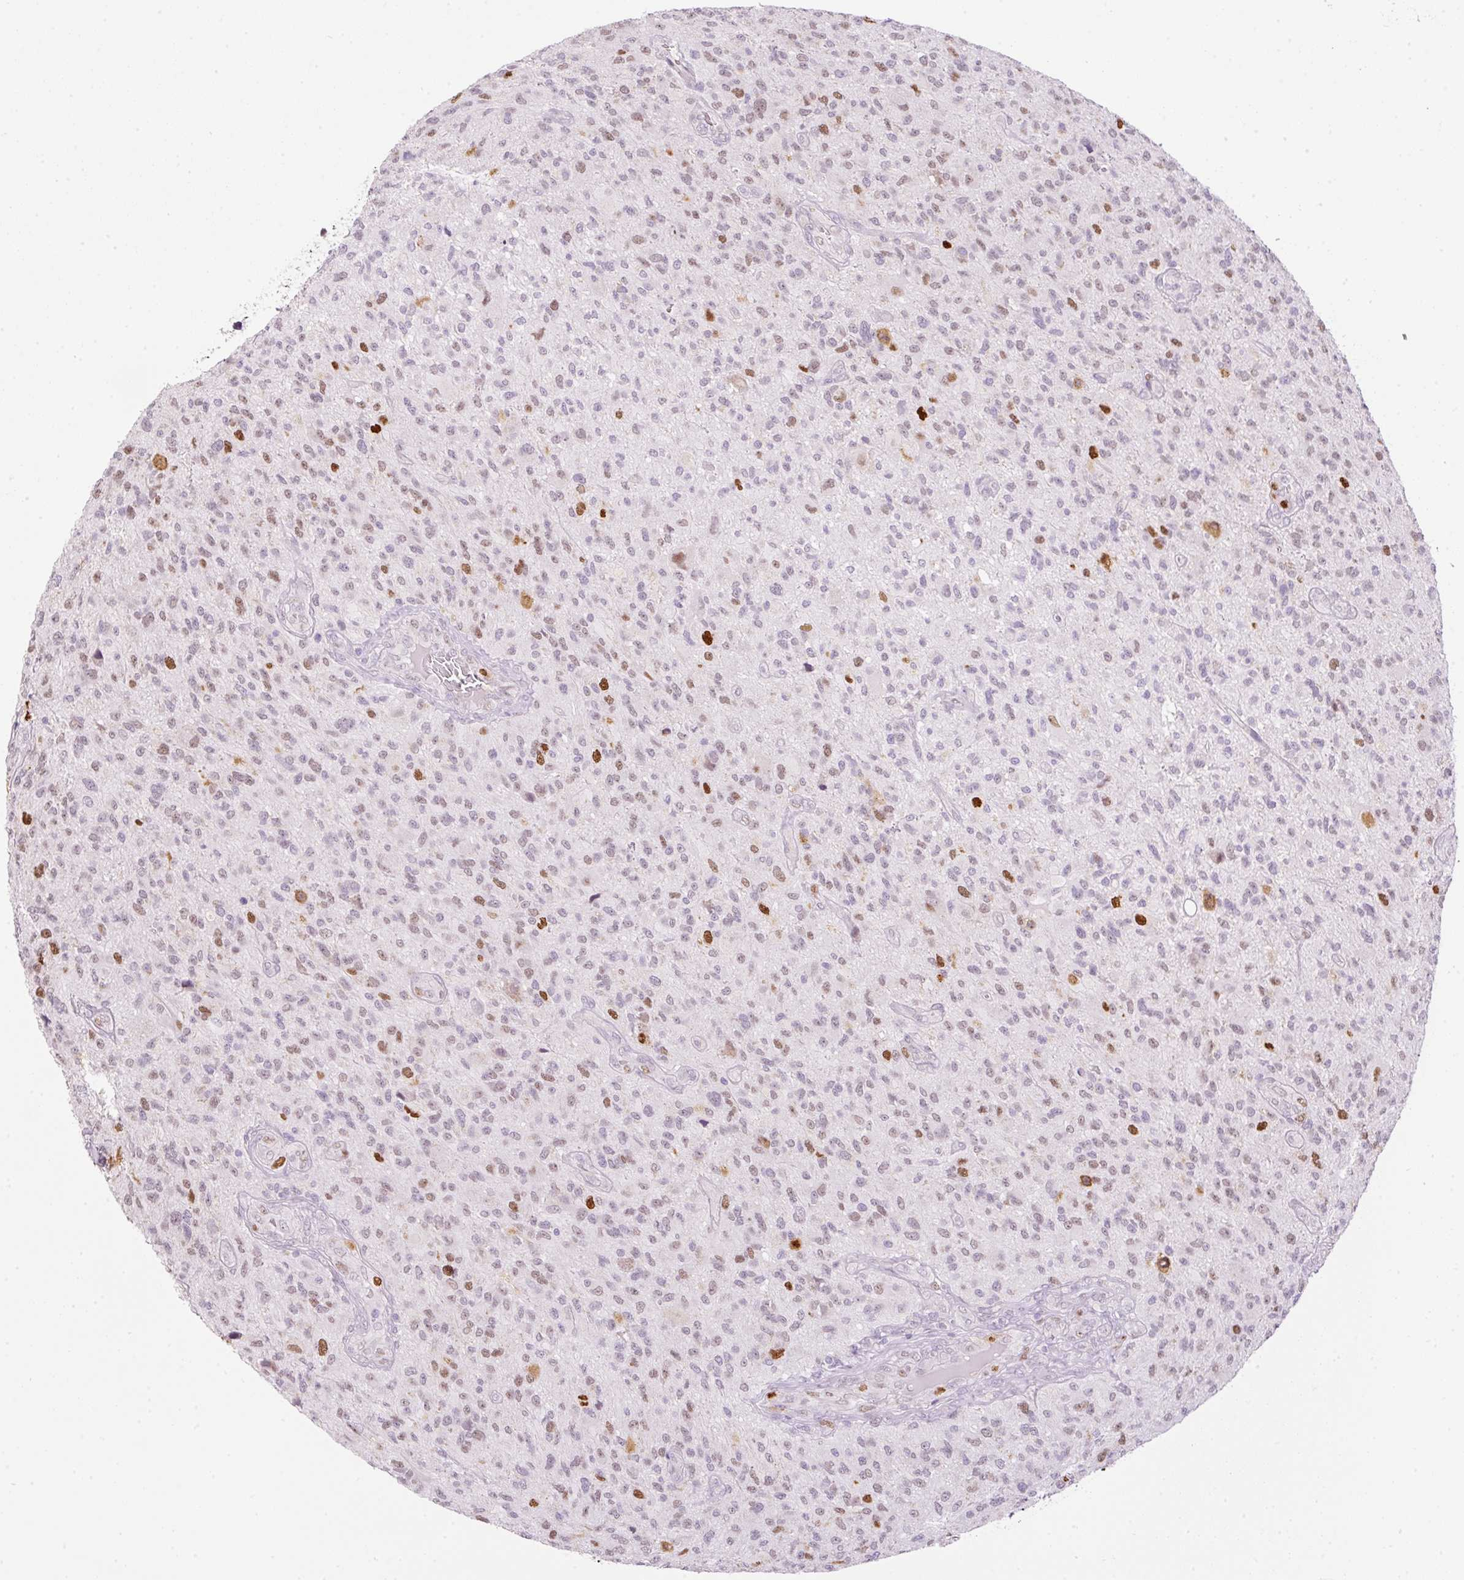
{"staining": {"intensity": "strong", "quantity": "<25%", "location": "nuclear"}, "tissue": "glioma", "cell_type": "Tumor cells", "image_type": "cancer", "snomed": [{"axis": "morphology", "description": "Glioma, malignant, High grade"}, {"axis": "topography", "description": "Brain"}], "caption": "Human glioma stained with a brown dye shows strong nuclear positive expression in about <25% of tumor cells.", "gene": "KPNA2", "patient": {"sex": "male", "age": 47}}